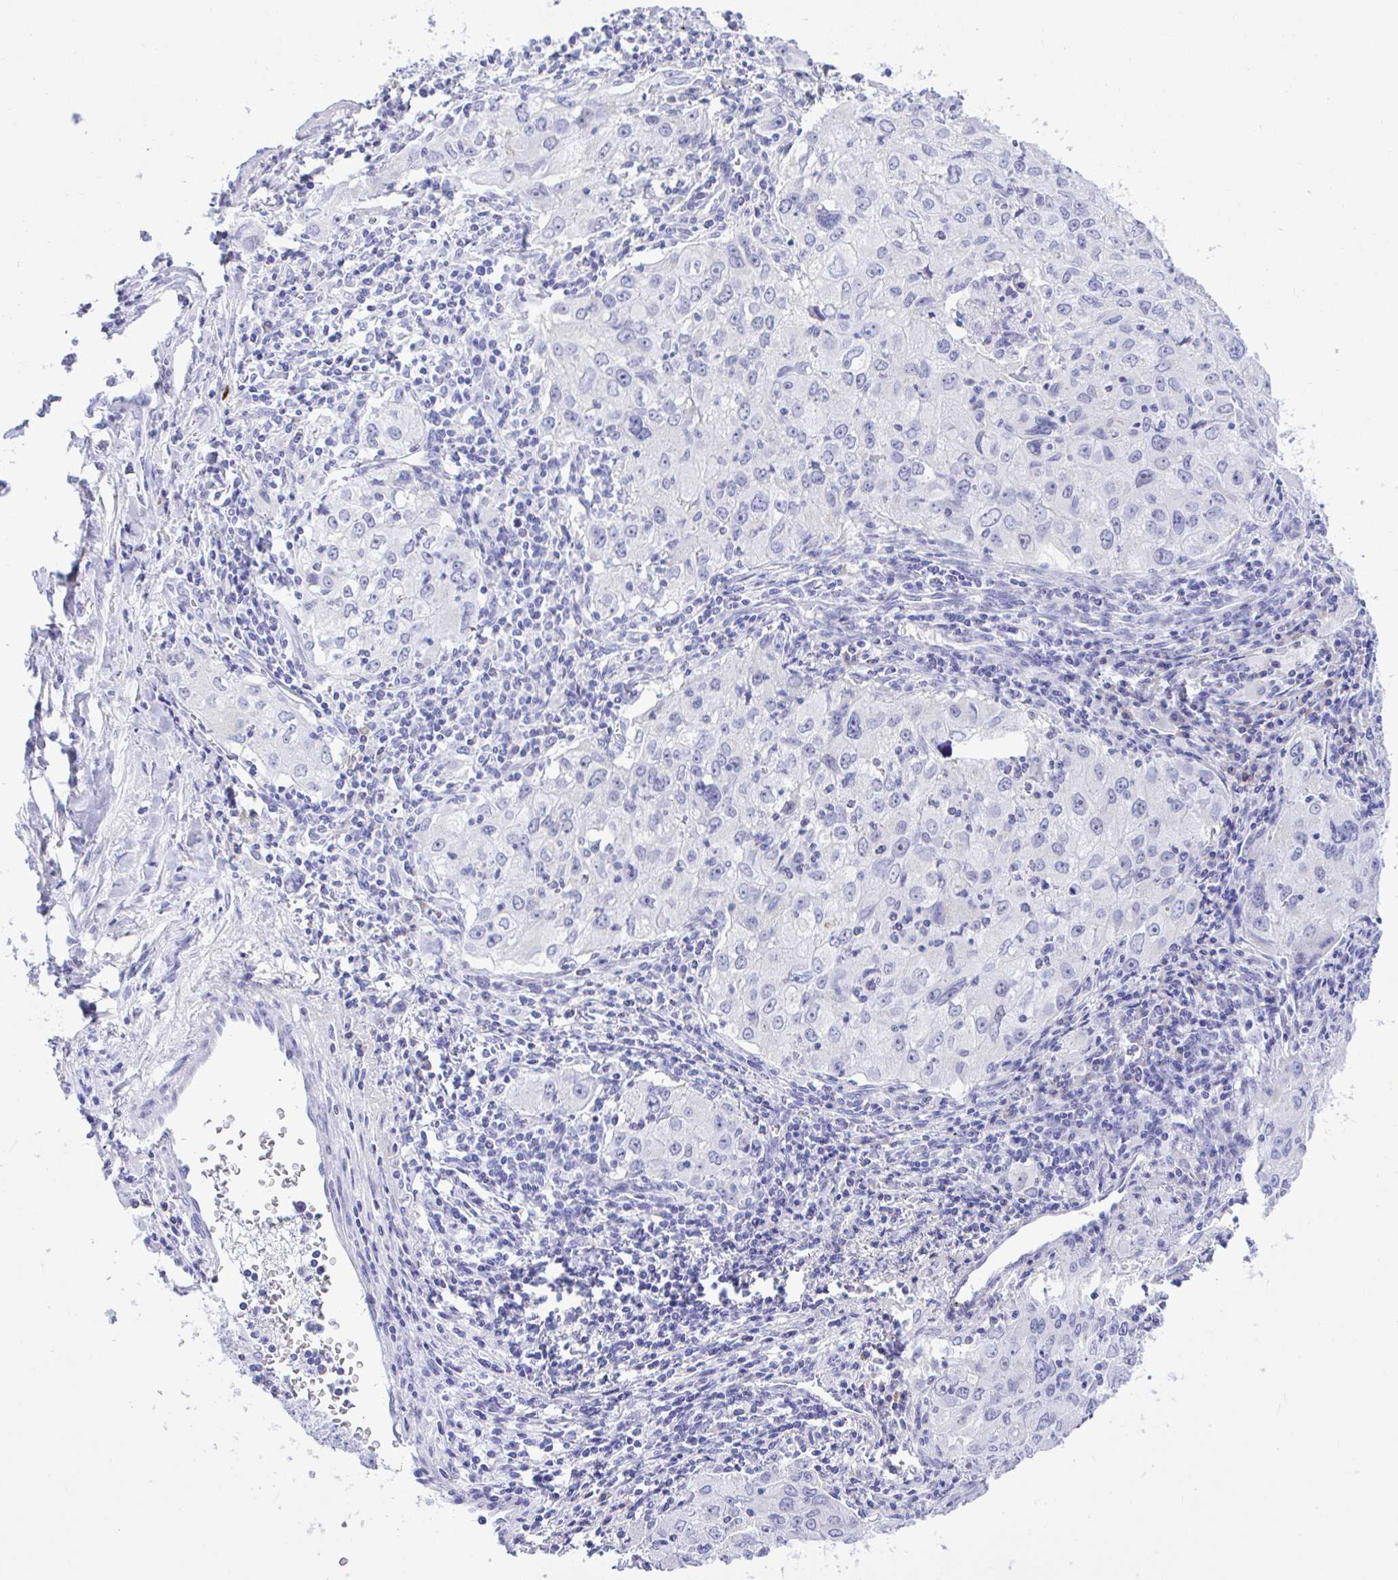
{"staining": {"intensity": "negative", "quantity": "none", "location": "none"}, "tissue": "lung cancer", "cell_type": "Tumor cells", "image_type": "cancer", "snomed": [{"axis": "morphology", "description": "Adenocarcinoma, NOS"}, {"axis": "morphology", "description": "Adenocarcinoma, metastatic, NOS"}, {"axis": "topography", "description": "Lymph node"}, {"axis": "topography", "description": "Lung"}], "caption": "IHC image of lung cancer stained for a protein (brown), which exhibits no expression in tumor cells. Nuclei are stained in blue.", "gene": "SEL1L2", "patient": {"sex": "female", "age": 42}}